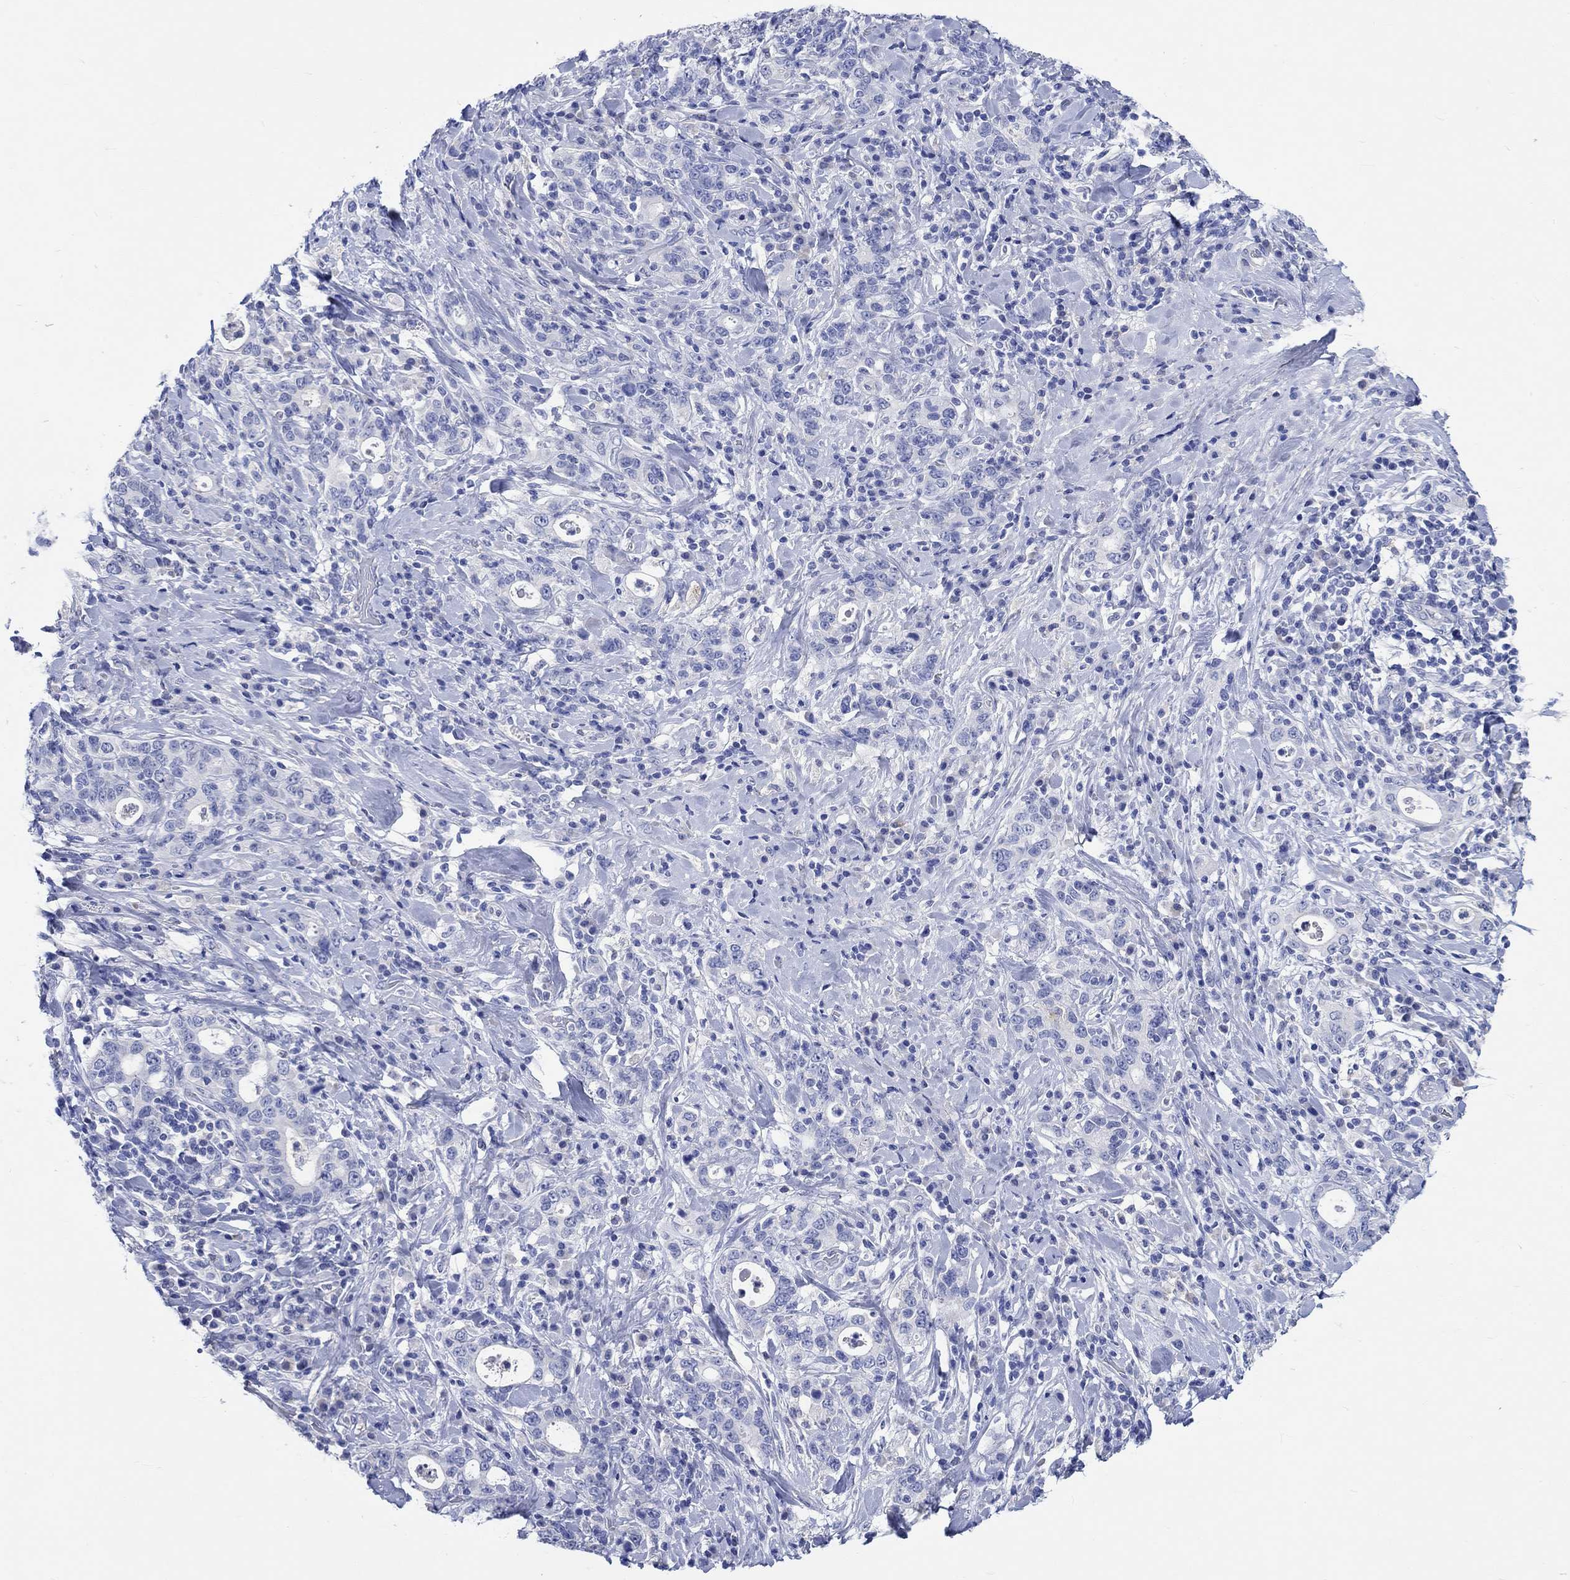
{"staining": {"intensity": "negative", "quantity": "none", "location": "none"}, "tissue": "stomach cancer", "cell_type": "Tumor cells", "image_type": "cancer", "snomed": [{"axis": "morphology", "description": "Adenocarcinoma, NOS"}, {"axis": "topography", "description": "Stomach"}], "caption": "Photomicrograph shows no protein staining in tumor cells of stomach cancer (adenocarcinoma) tissue.", "gene": "SHISA4", "patient": {"sex": "male", "age": 79}}